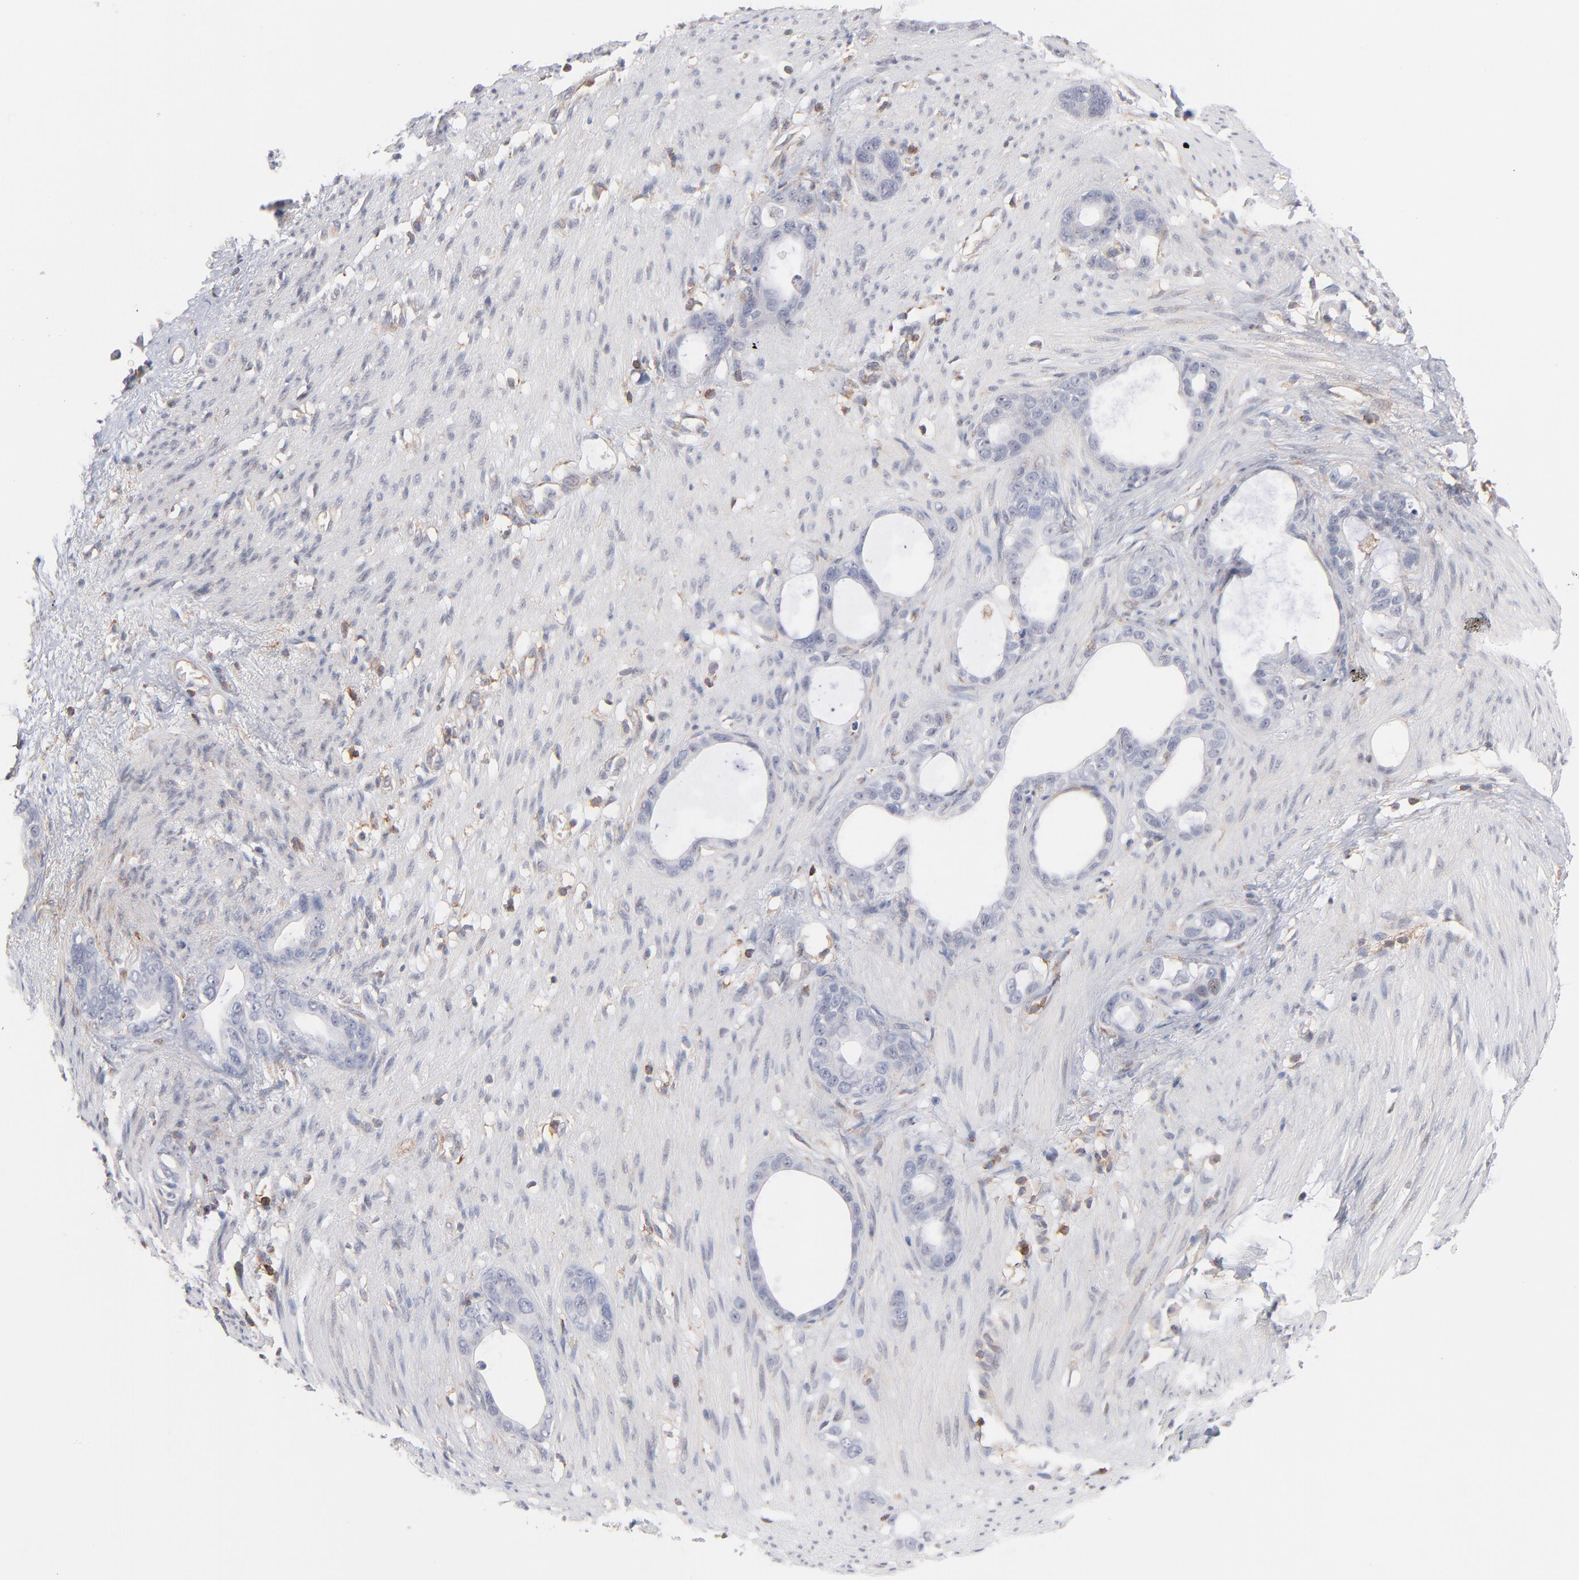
{"staining": {"intensity": "negative", "quantity": "none", "location": "none"}, "tissue": "stomach cancer", "cell_type": "Tumor cells", "image_type": "cancer", "snomed": [{"axis": "morphology", "description": "Adenocarcinoma, NOS"}, {"axis": "topography", "description": "Stomach"}], "caption": "The immunohistochemistry (IHC) photomicrograph has no significant positivity in tumor cells of adenocarcinoma (stomach) tissue.", "gene": "WIPF1", "patient": {"sex": "female", "age": 75}}